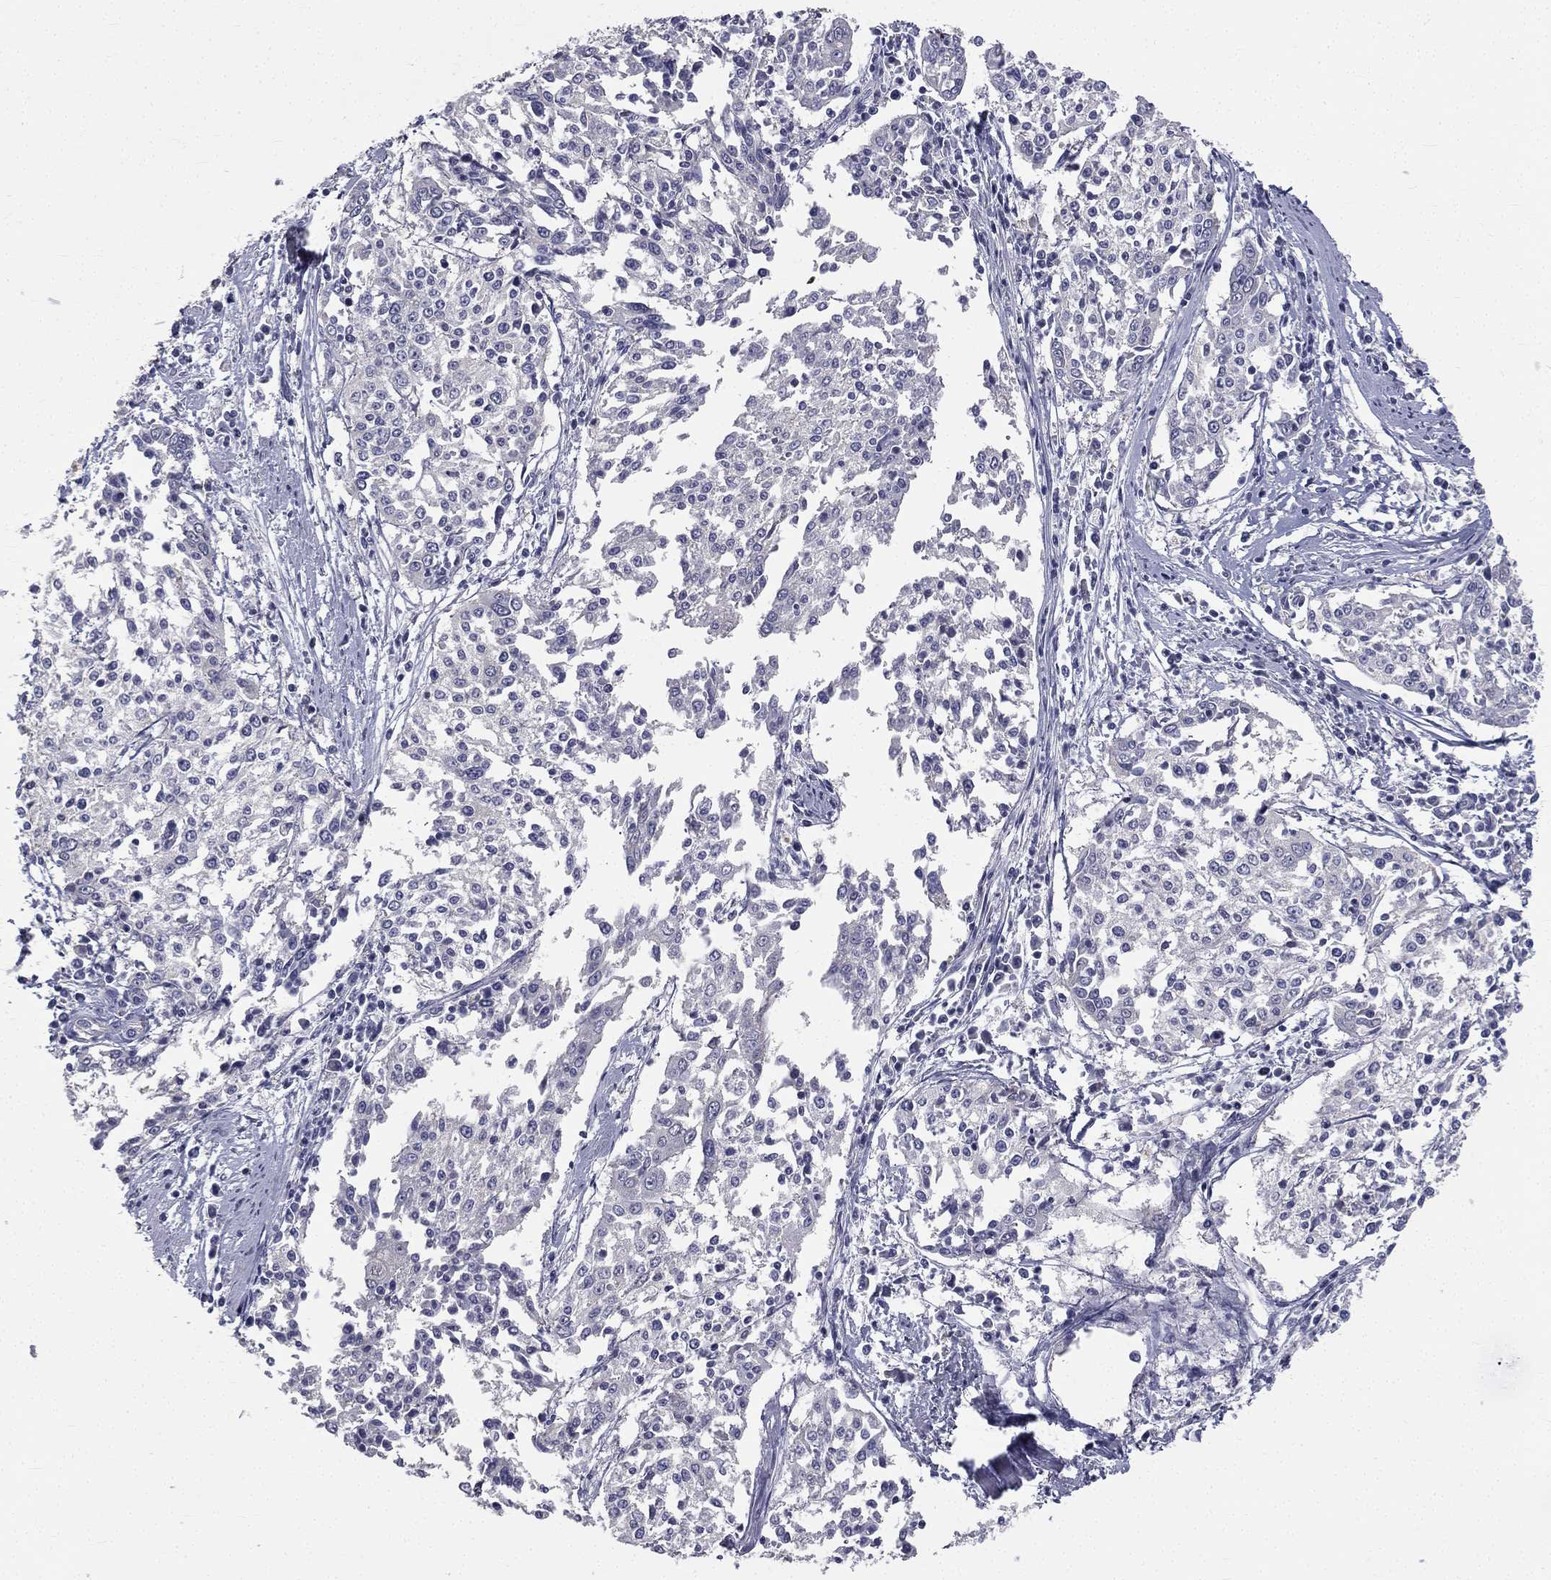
{"staining": {"intensity": "negative", "quantity": "none", "location": "none"}, "tissue": "cervical cancer", "cell_type": "Tumor cells", "image_type": "cancer", "snomed": [{"axis": "morphology", "description": "Squamous cell carcinoma, NOS"}, {"axis": "topography", "description": "Cervix"}], "caption": "A micrograph of cervical cancer stained for a protein exhibits no brown staining in tumor cells. (DAB (3,3'-diaminobenzidine) immunohistochemistry (IHC) visualized using brightfield microscopy, high magnification).", "gene": "MUC13", "patient": {"sex": "female", "age": 41}}